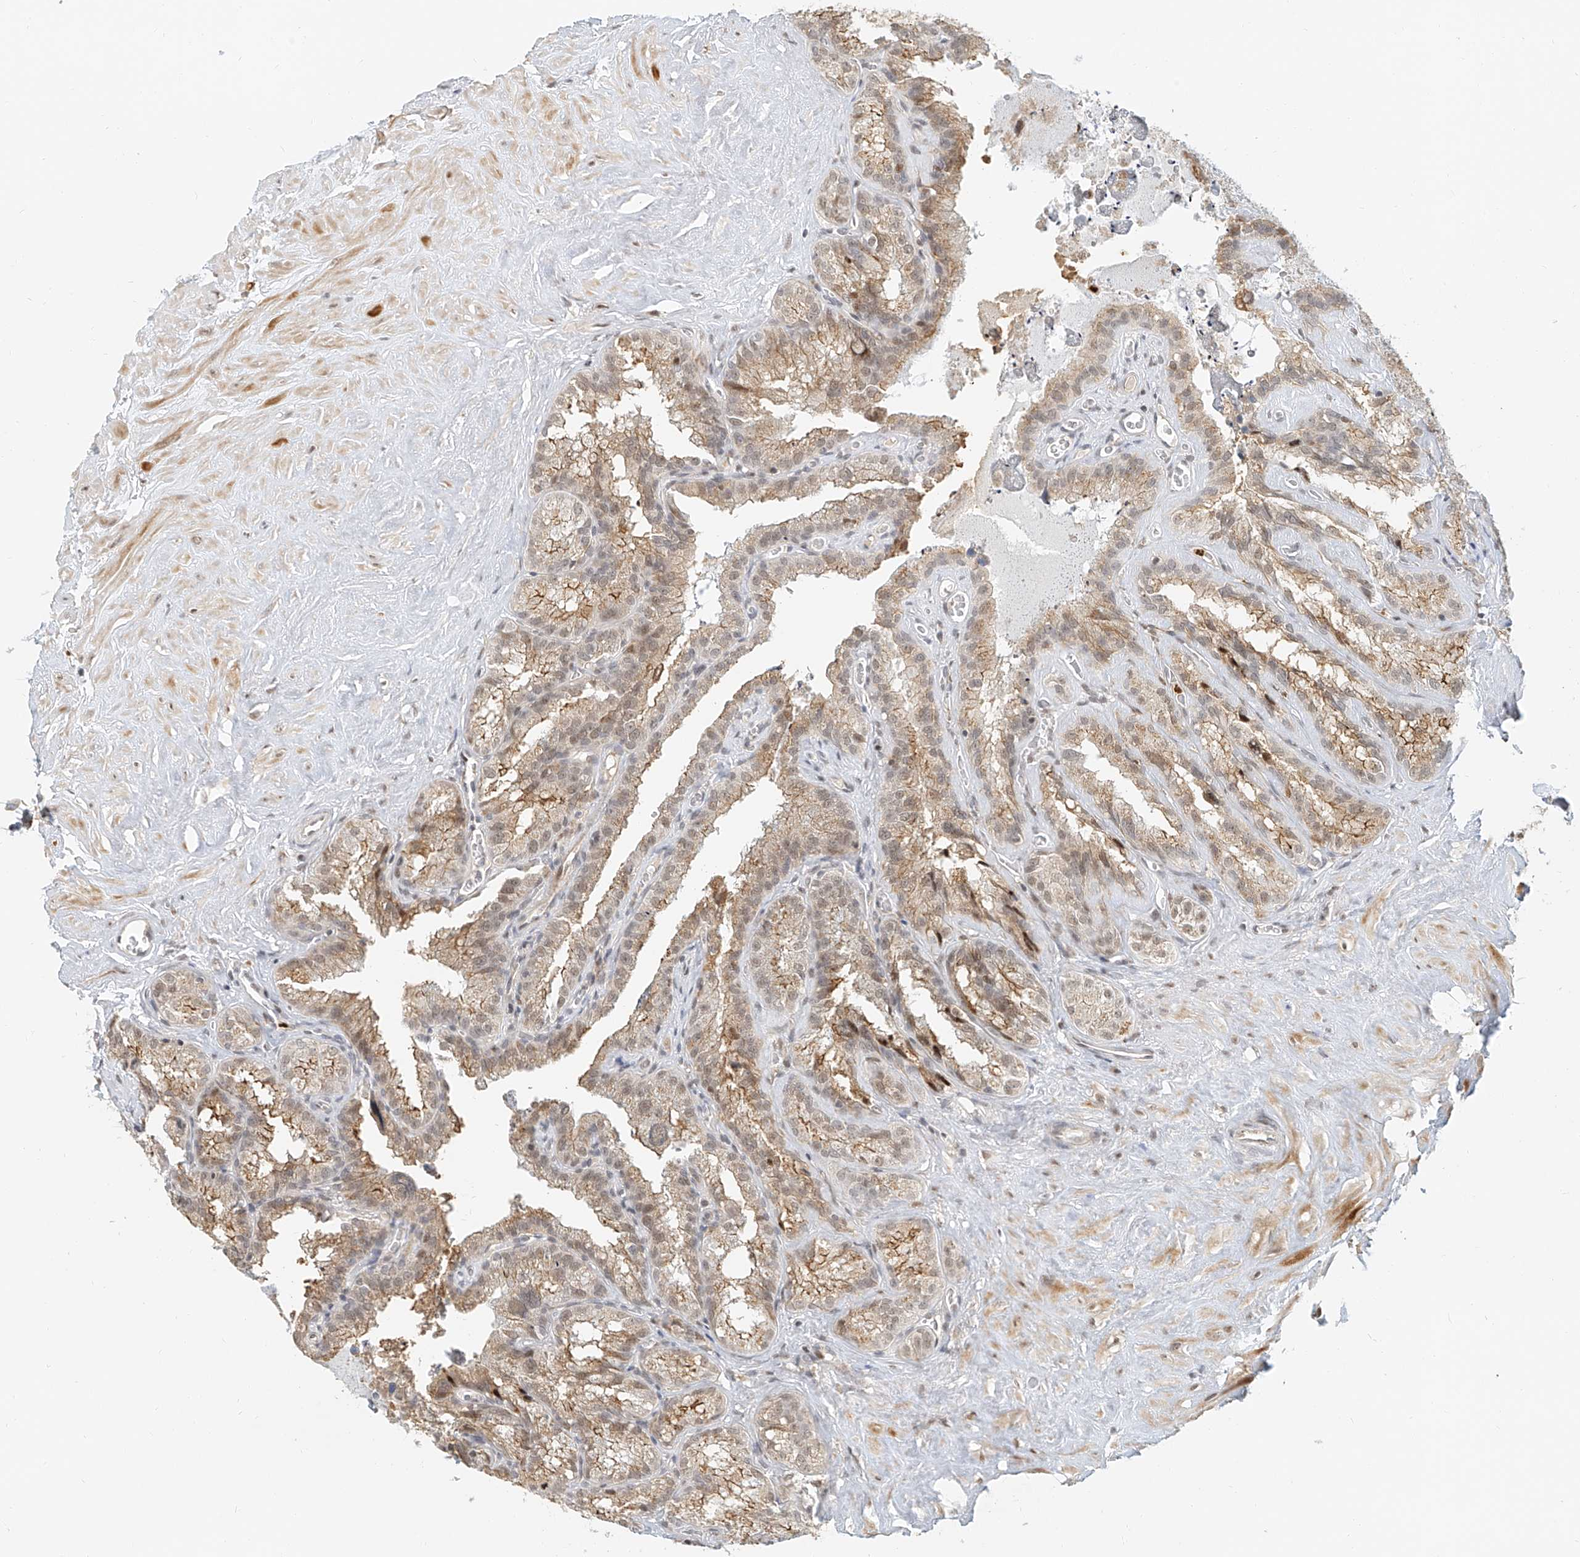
{"staining": {"intensity": "moderate", "quantity": ">75%", "location": "cytoplasmic/membranous,nuclear"}, "tissue": "seminal vesicle", "cell_type": "Glandular cells", "image_type": "normal", "snomed": [{"axis": "morphology", "description": "Normal tissue, NOS"}, {"axis": "topography", "description": "Prostate"}, {"axis": "topography", "description": "Seminal veicle"}], "caption": "Immunohistochemistry (DAB (3,3'-diaminobenzidine)) staining of unremarkable seminal vesicle demonstrates moderate cytoplasmic/membranous,nuclear protein positivity in about >75% of glandular cells.", "gene": "CXorf58", "patient": {"sex": "male", "age": 59}}